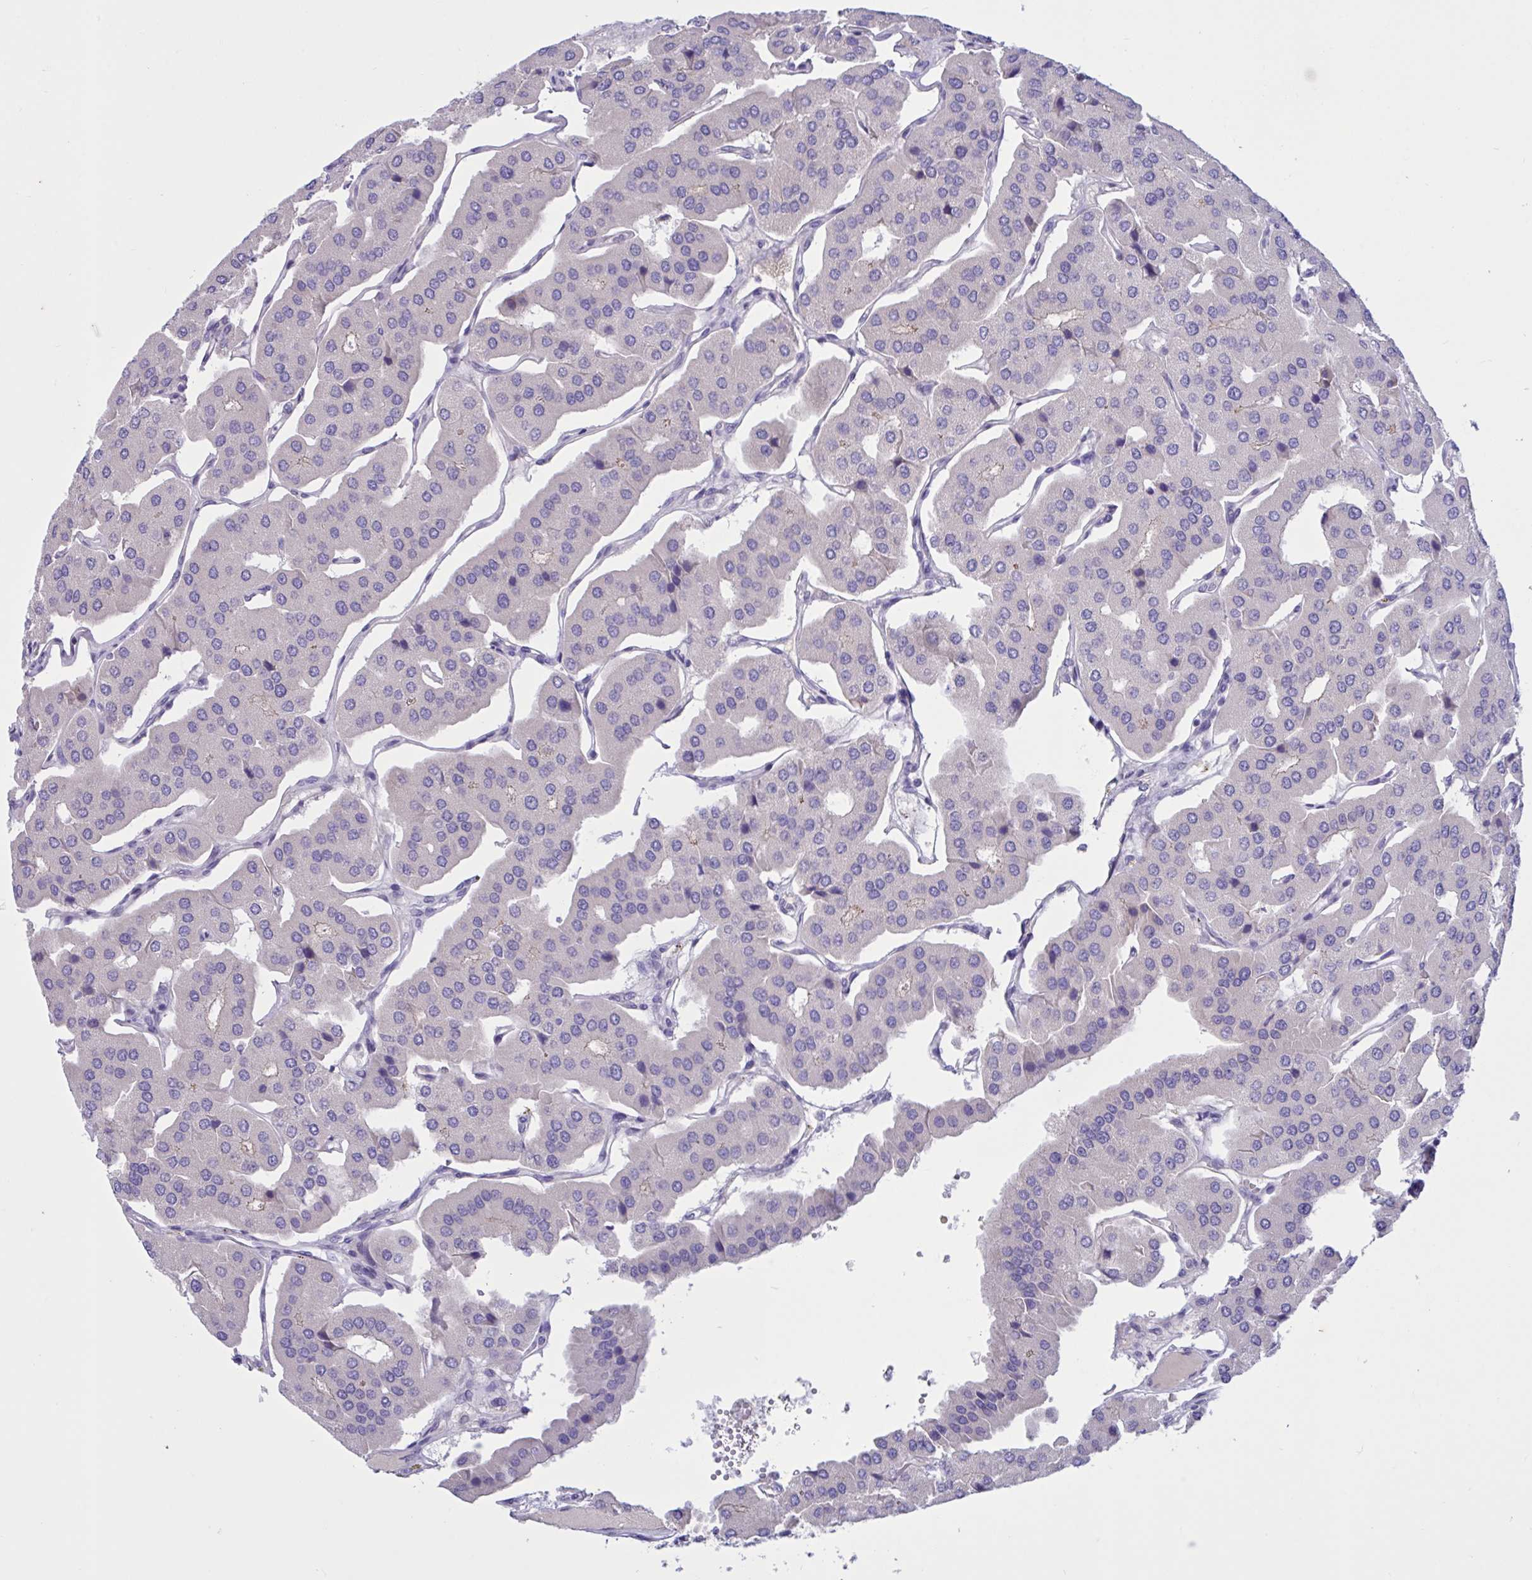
{"staining": {"intensity": "negative", "quantity": "none", "location": "none"}, "tissue": "parathyroid gland", "cell_type": "Glandular cells", "image_type": "normal", "snomed": [{"axis": "morphology", "description": "Normal tissue, NOS"}, {"axis": "morphology", "description": "Adenoma, NOS"}, {"axis": "topography", "description": "Parathyroid gland"}], "caption": "Glandular cells are negative for protein expression in benign human parathyroid gland. The staining is performed using DAB brown chromogen with nuclei counter-stained in using hematoxylin.", "gene": "SLC66A1", "patient": {"sex": "female", "age": 86}}